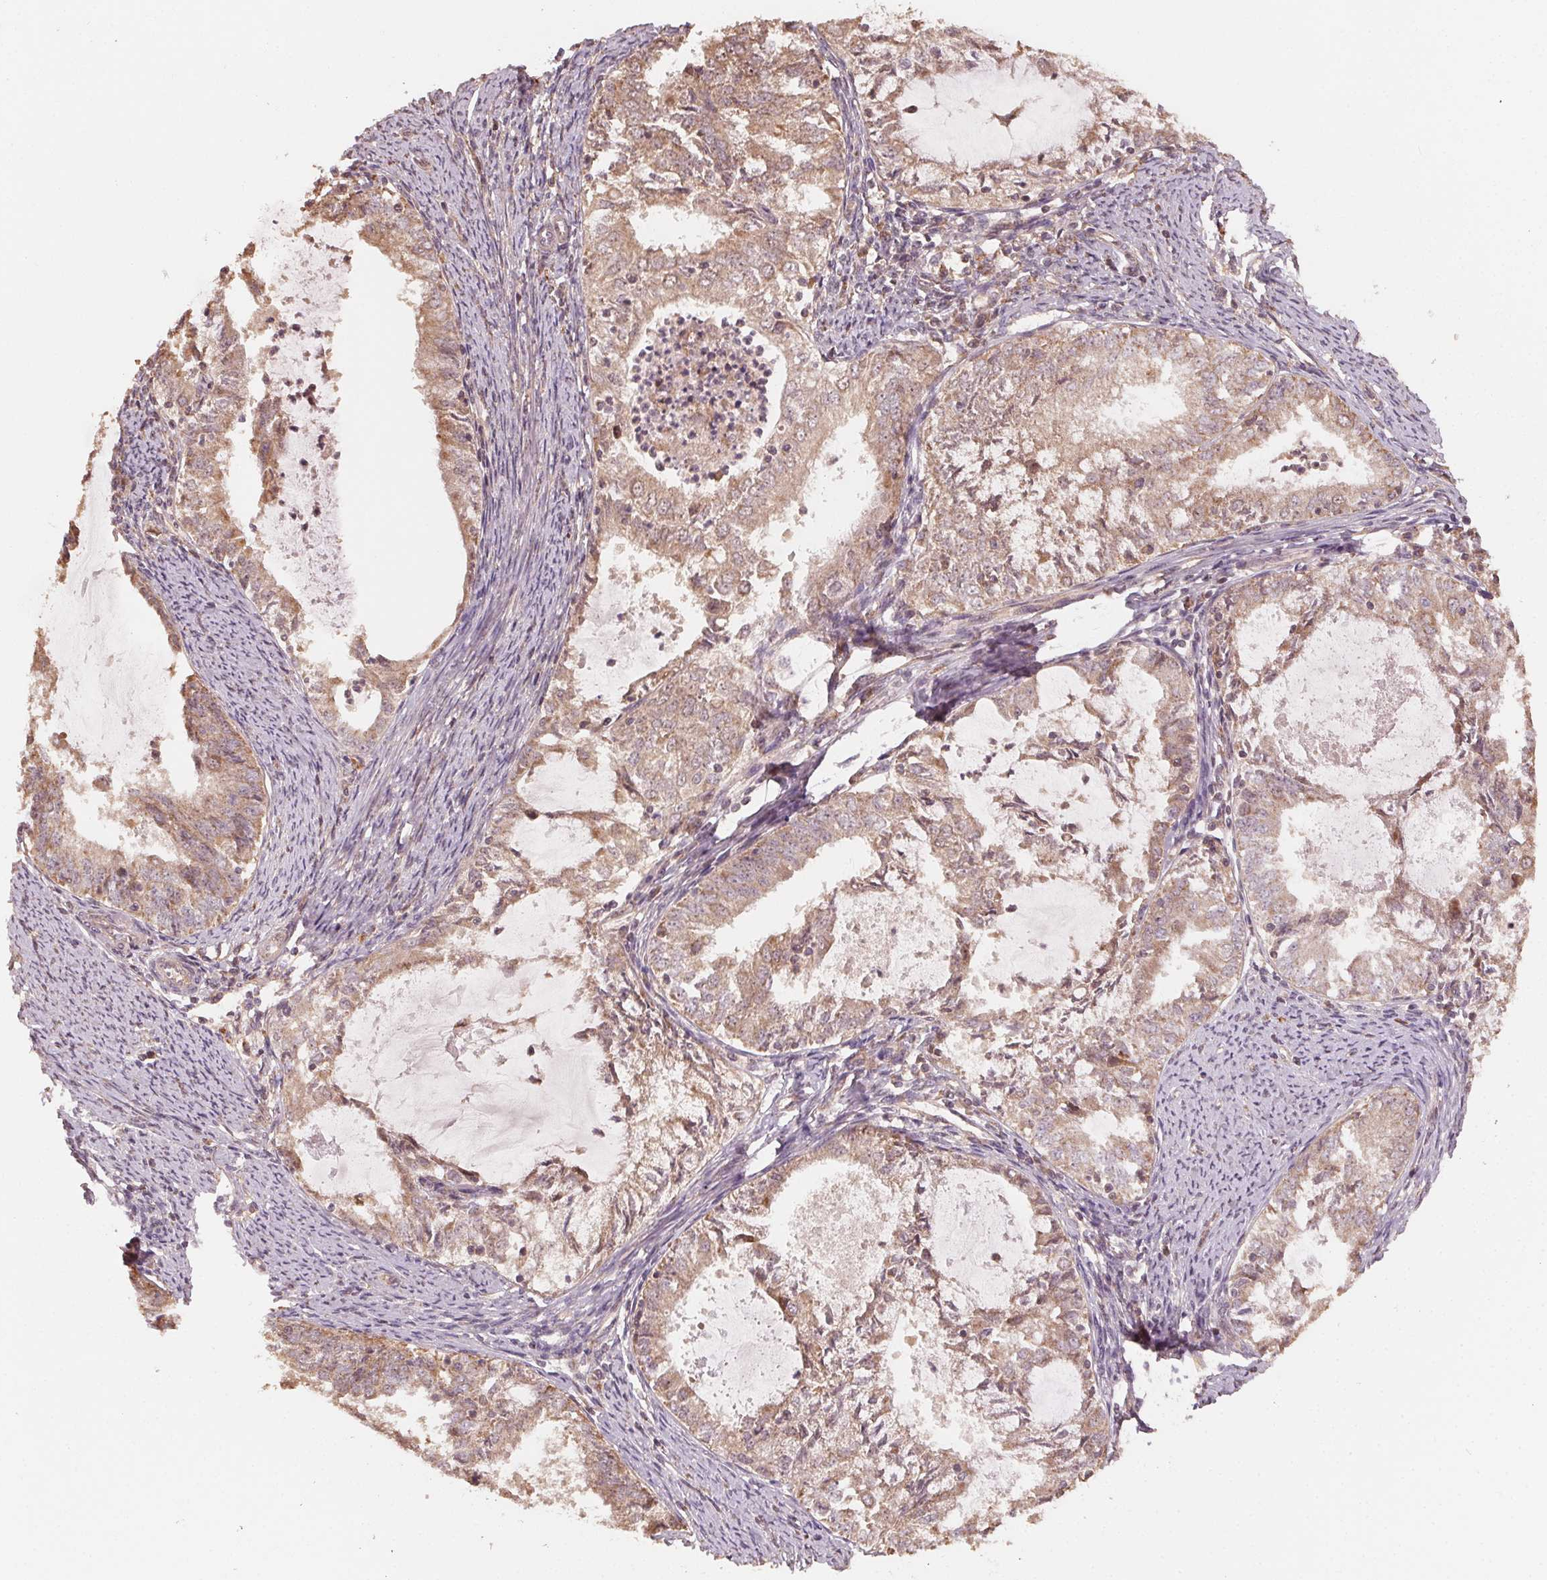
{"staining": {"intensity": "moderate", "quantity": ">75%", "location": "cytoplasmic/membranous"}, "tissue": "endometrial cancer", "cell_type": "Tumor cells", "image_type": "cancer", "snomed": [{"axis": "morphology", "description": "Adenocarcinoma, NOS"}, {"axis": "topography", "description": "Endometrium"}], "caption": "About >75% of tumor cells in human endometrial cancer show moderate cytoplasmic/membranous protein positivity as visualized by brown immunohistochemical staining.", "gene": "WBP2", "patient": {"sex": "female", "age": 57}}